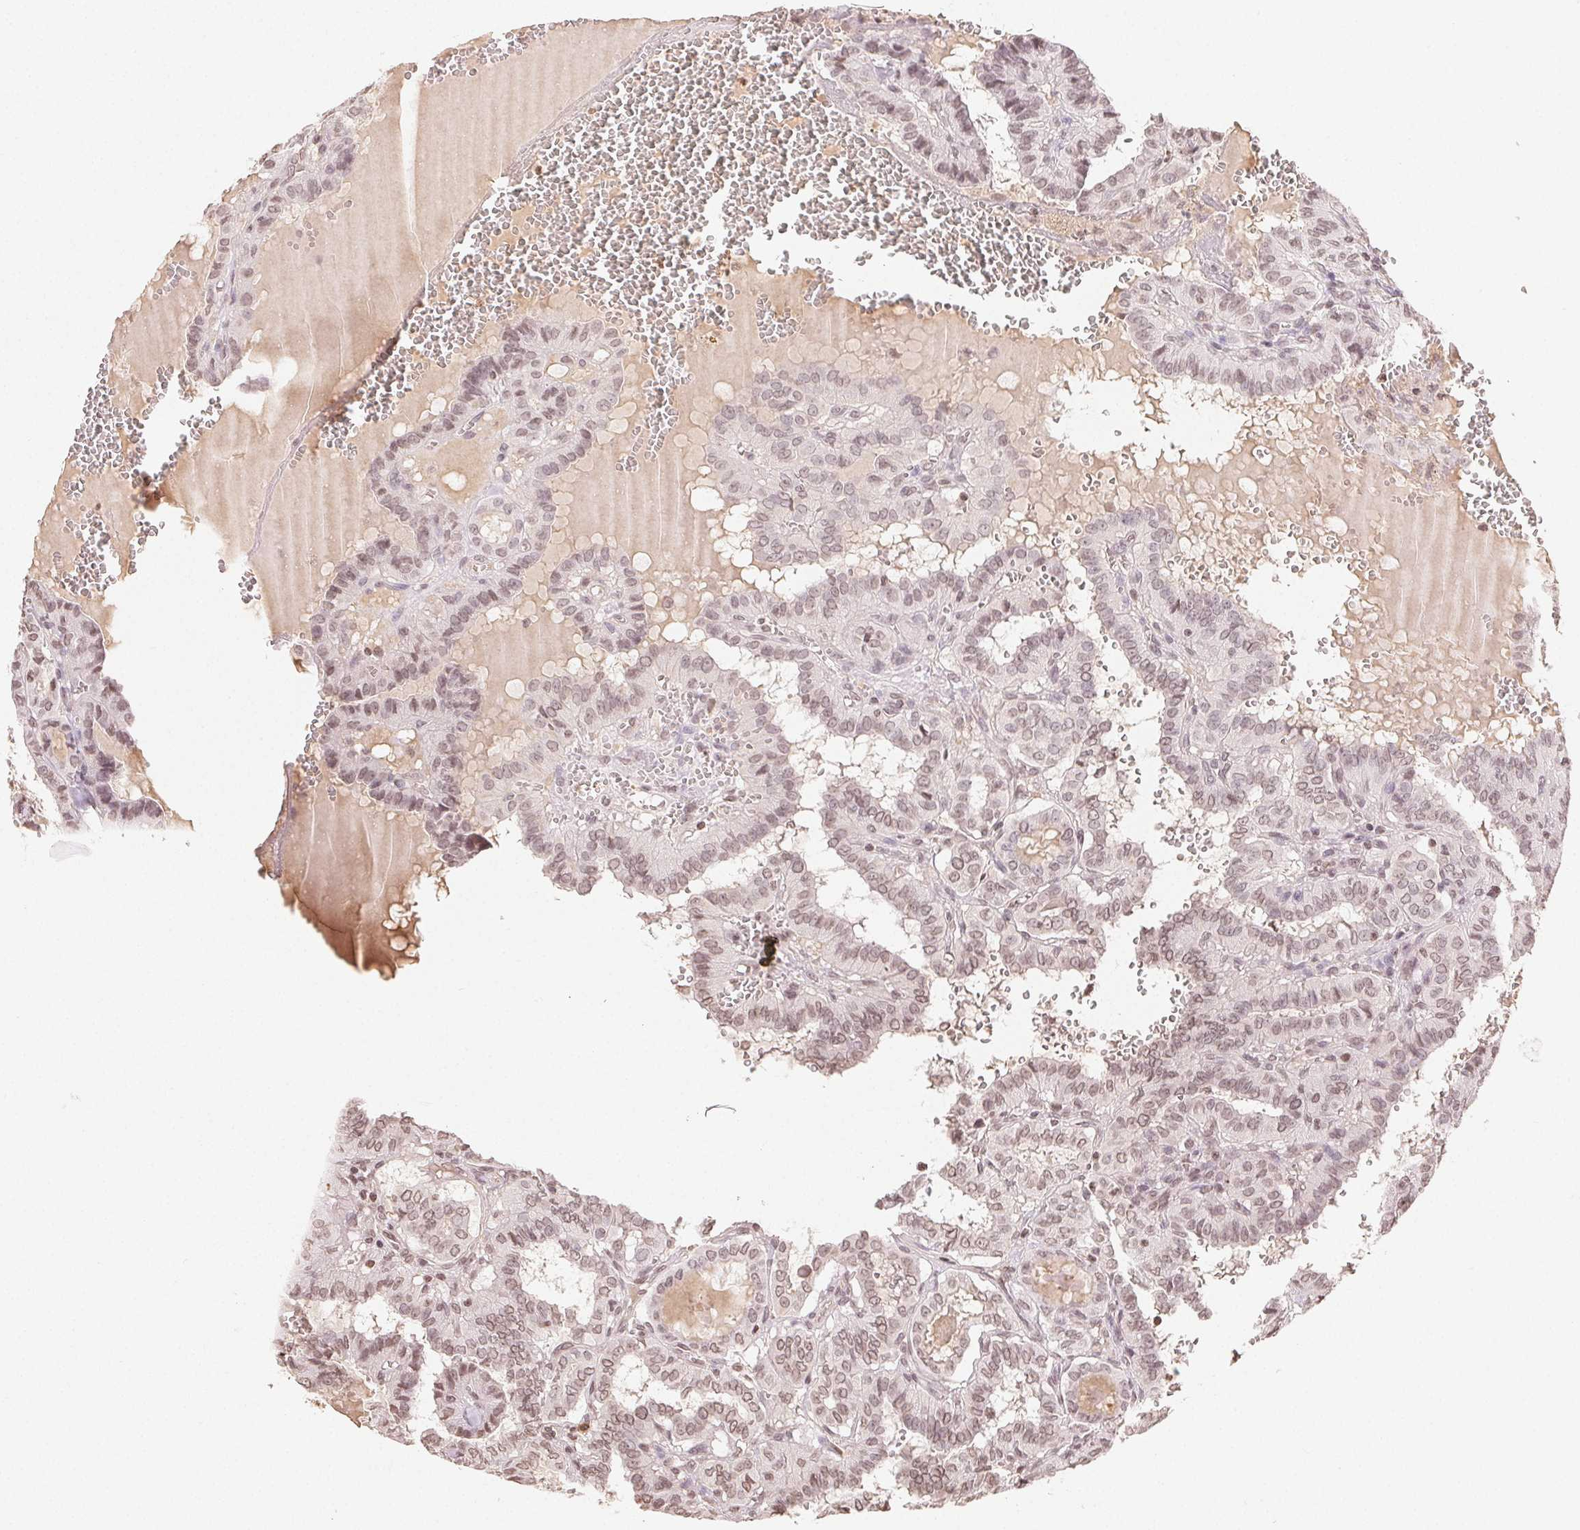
{"staining": {"intensity": "weak", "quantity": ">75%", "location": "nuclear"}, "tissue": "thyroid cancer", "cell_type": "Tumor cells", "image_type": "cancer", "snomed": [{"axis": "morphology", "description": "Papillary adenocarcinoma, NOS"}, {"axis": "topography", "description": "Thyroid gland"}], "caption": "Protein staining reveals weak nuclear positivity in about >75% of tumor cells in papillary adenocarcinoma (thyroid). (DAB = brown stain, brightfield microscopy at high magnification).", "gene": "TBP", "patient": {"sex": "female", "age": 21}}